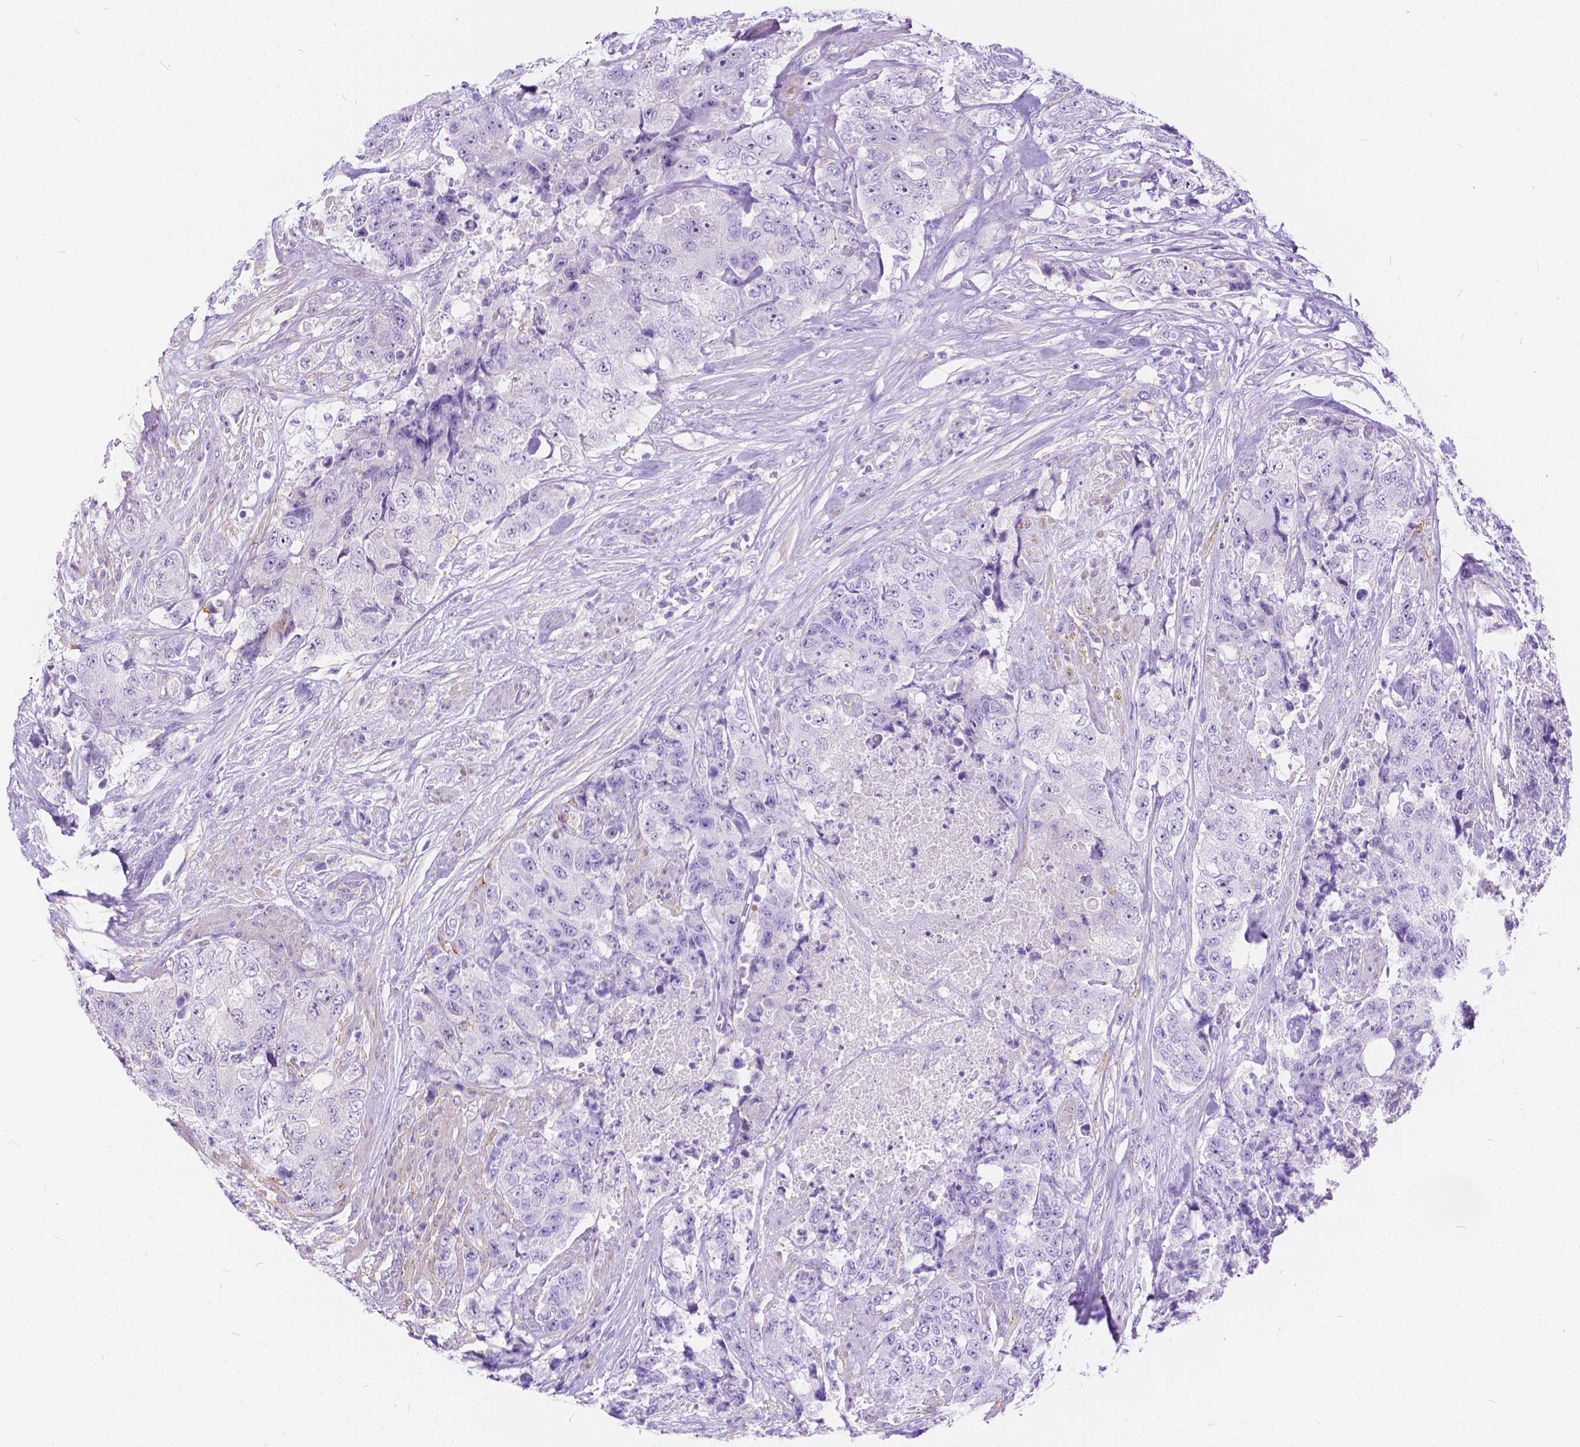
{"staining": {"intensity": "negative", "quantity": "none", "location": "none"}, "tissue": "urothelial cancer", "cell_type": "Tumor cells", "image_type": "cancer", "snomed": [{"axis": "morphology", "description": "Urothelial carcinoma, High grade"}, {"axis": "topography", "description": "Urinary bladder"}], "caption": "Tumor cells show no significant expression in urothelial cancer. (Immunohistochemistry, brightfield microscopy, high magnification).", "gene": "CHRM1", "patient": {"sex": "female", "age": 78}}